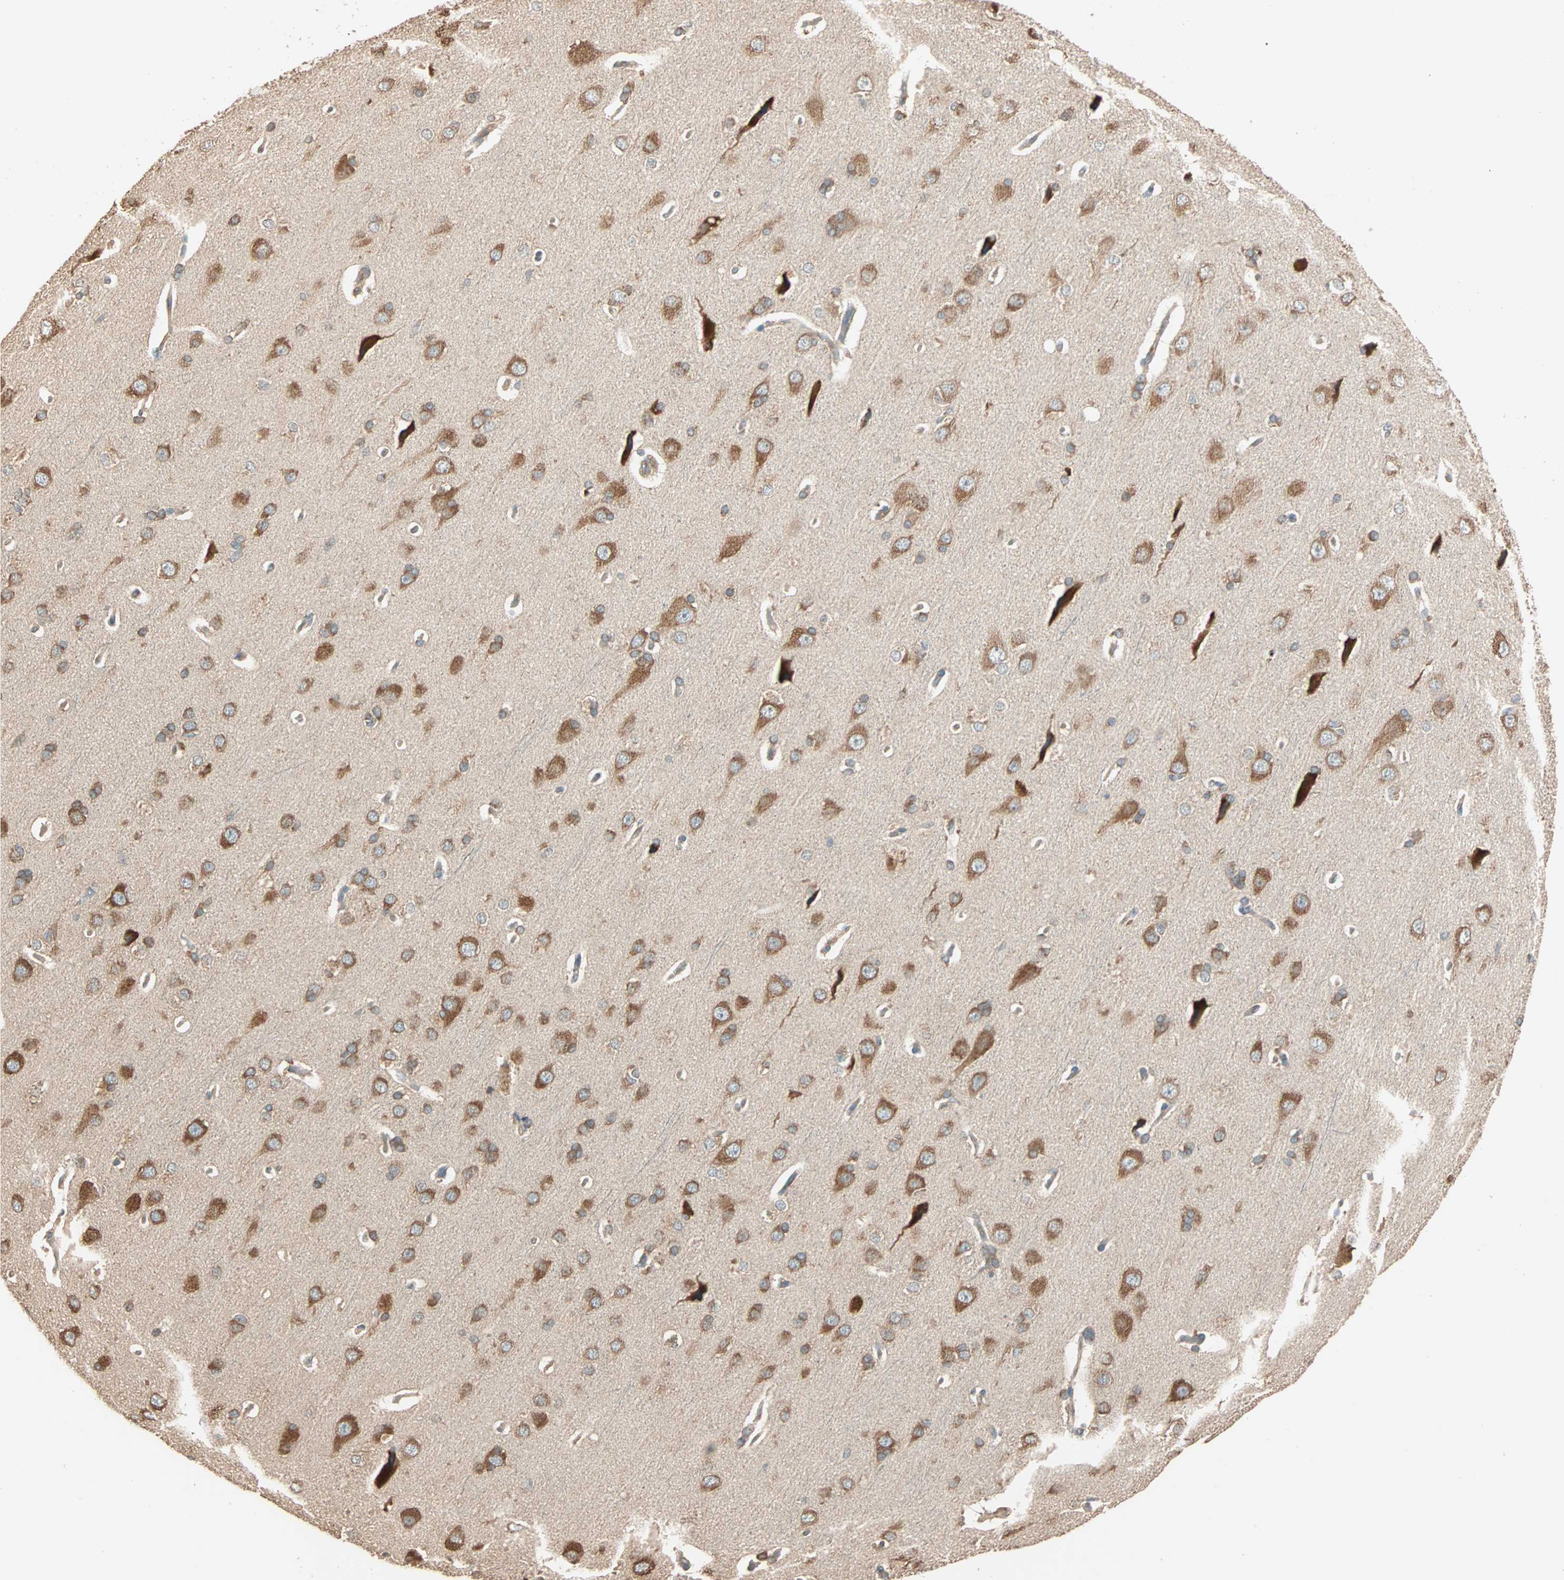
{"staining": {"intensity": "weak", "quantity": ">75%", "location": "cytoplasmic/membranous"}, "tissue": "cerebral cortex", "cell_type": "Endothelial cells", "image_type": "normal", "snomed": [{"axis": "morphology", "description": "Normal tissue, NOS"}, {"axis": "topography", "description": "Cerebral cortex"}], "caption": "IHC of unremarkable cerebral cortex demonstrates low levels of weak cytoplasmic/membranous staining in approximately >75% of endothelial cells.", "gene": "EIF4G2", "patient": {"sex": "male", "age": 62}}